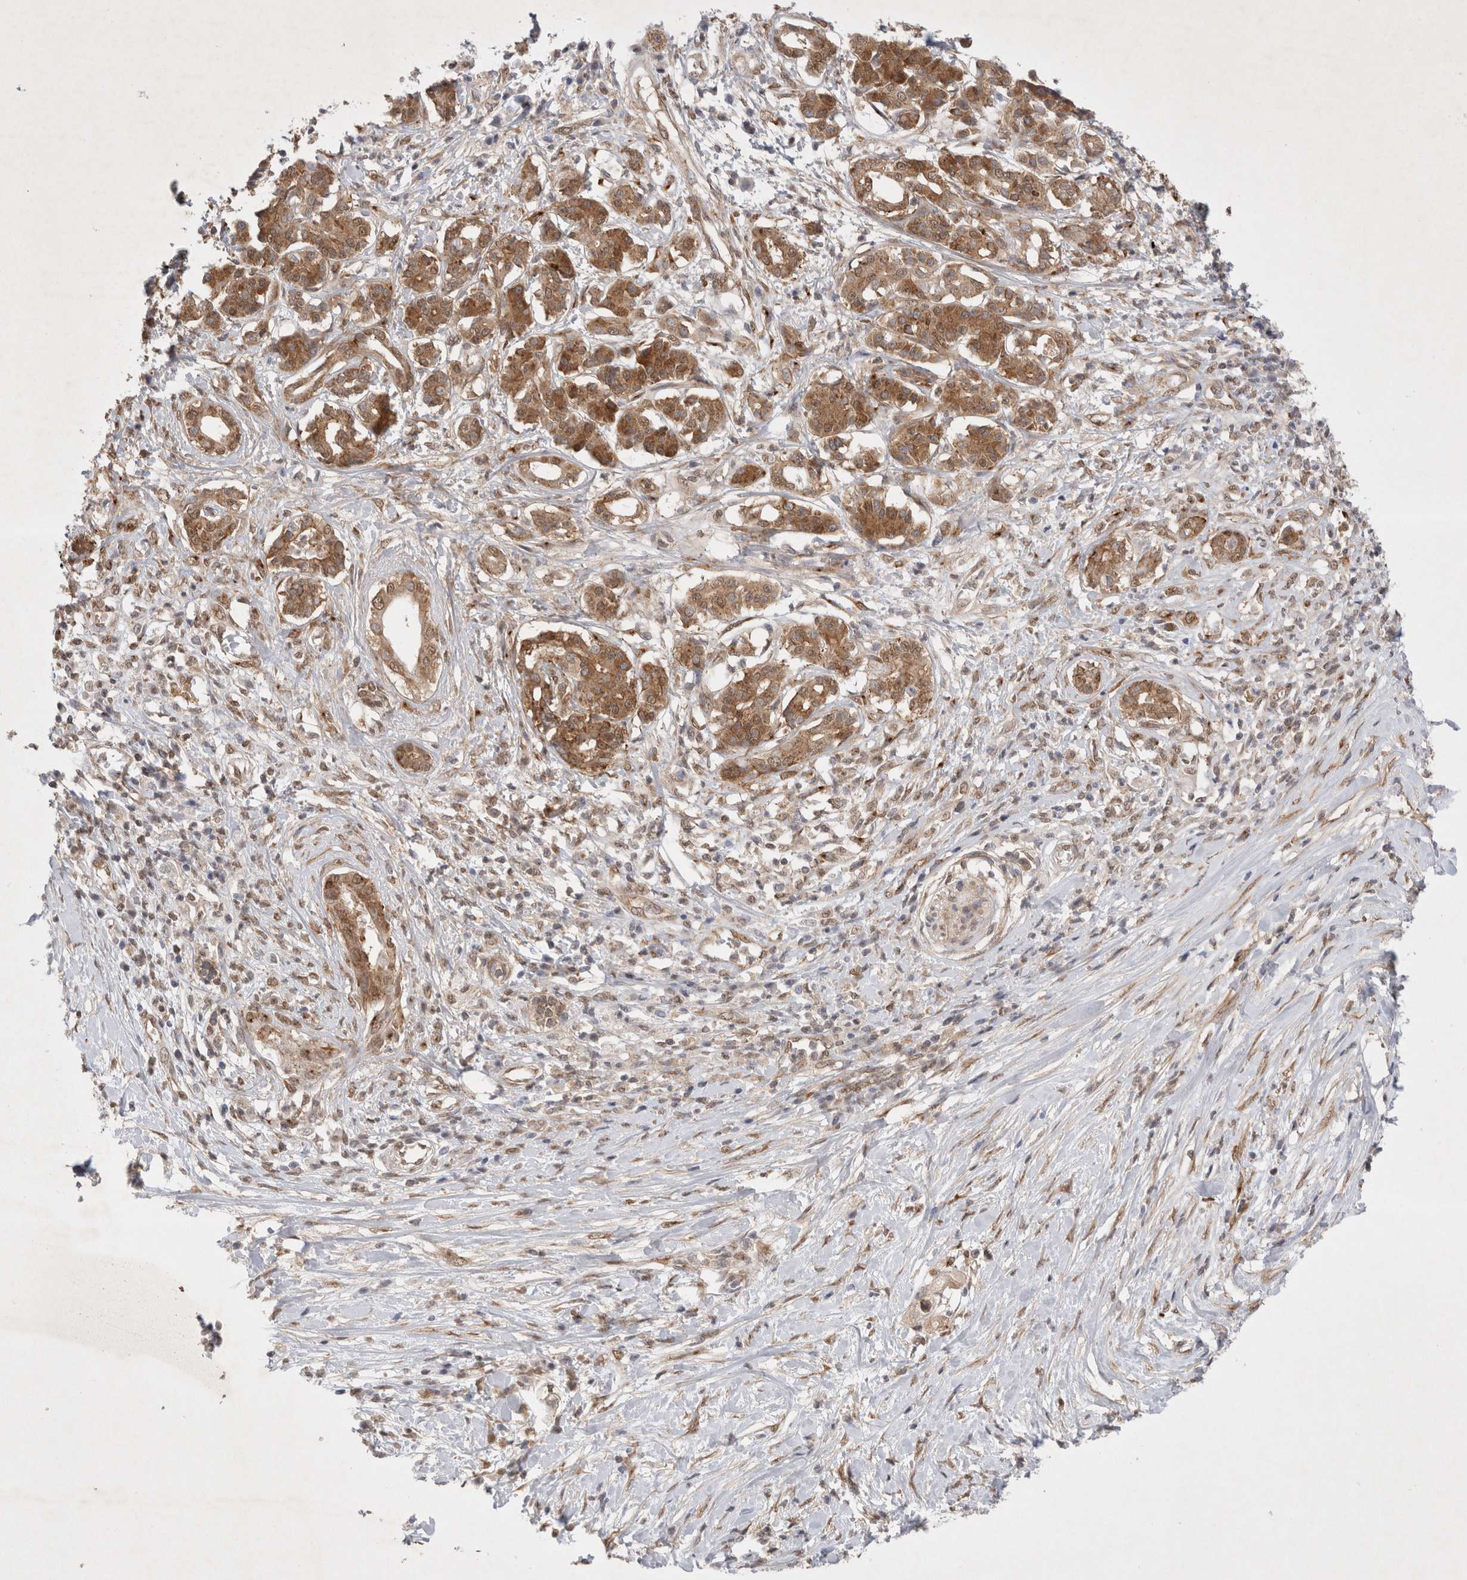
{"staining": {"intensity": "moderate", "quantity": ">75%", "location": "cytoplasmic/membranous"}, "tissue": "pancreatic cancer", "cell_type": "Tumor cells", "image_type": "cancer", "snomed": [{"axis": "morphology", "description": "Adenocarcinoma, NOS"}, {"axis": "topography", "description": "Pancreas"}], "caption": "Pancreatic cancer (adenocarcinoma) was stained to show a protein in brown. There is medium levels of moderate cytoplasmic/membranous staining in about >75% of tumor cells. (DAB (3,3'-diaminobenzidine) IHC, brown staining for protein, blue staining for nuclei).", "gene": "WIPF2", "patient": {"sex": "female", "age": 56}}